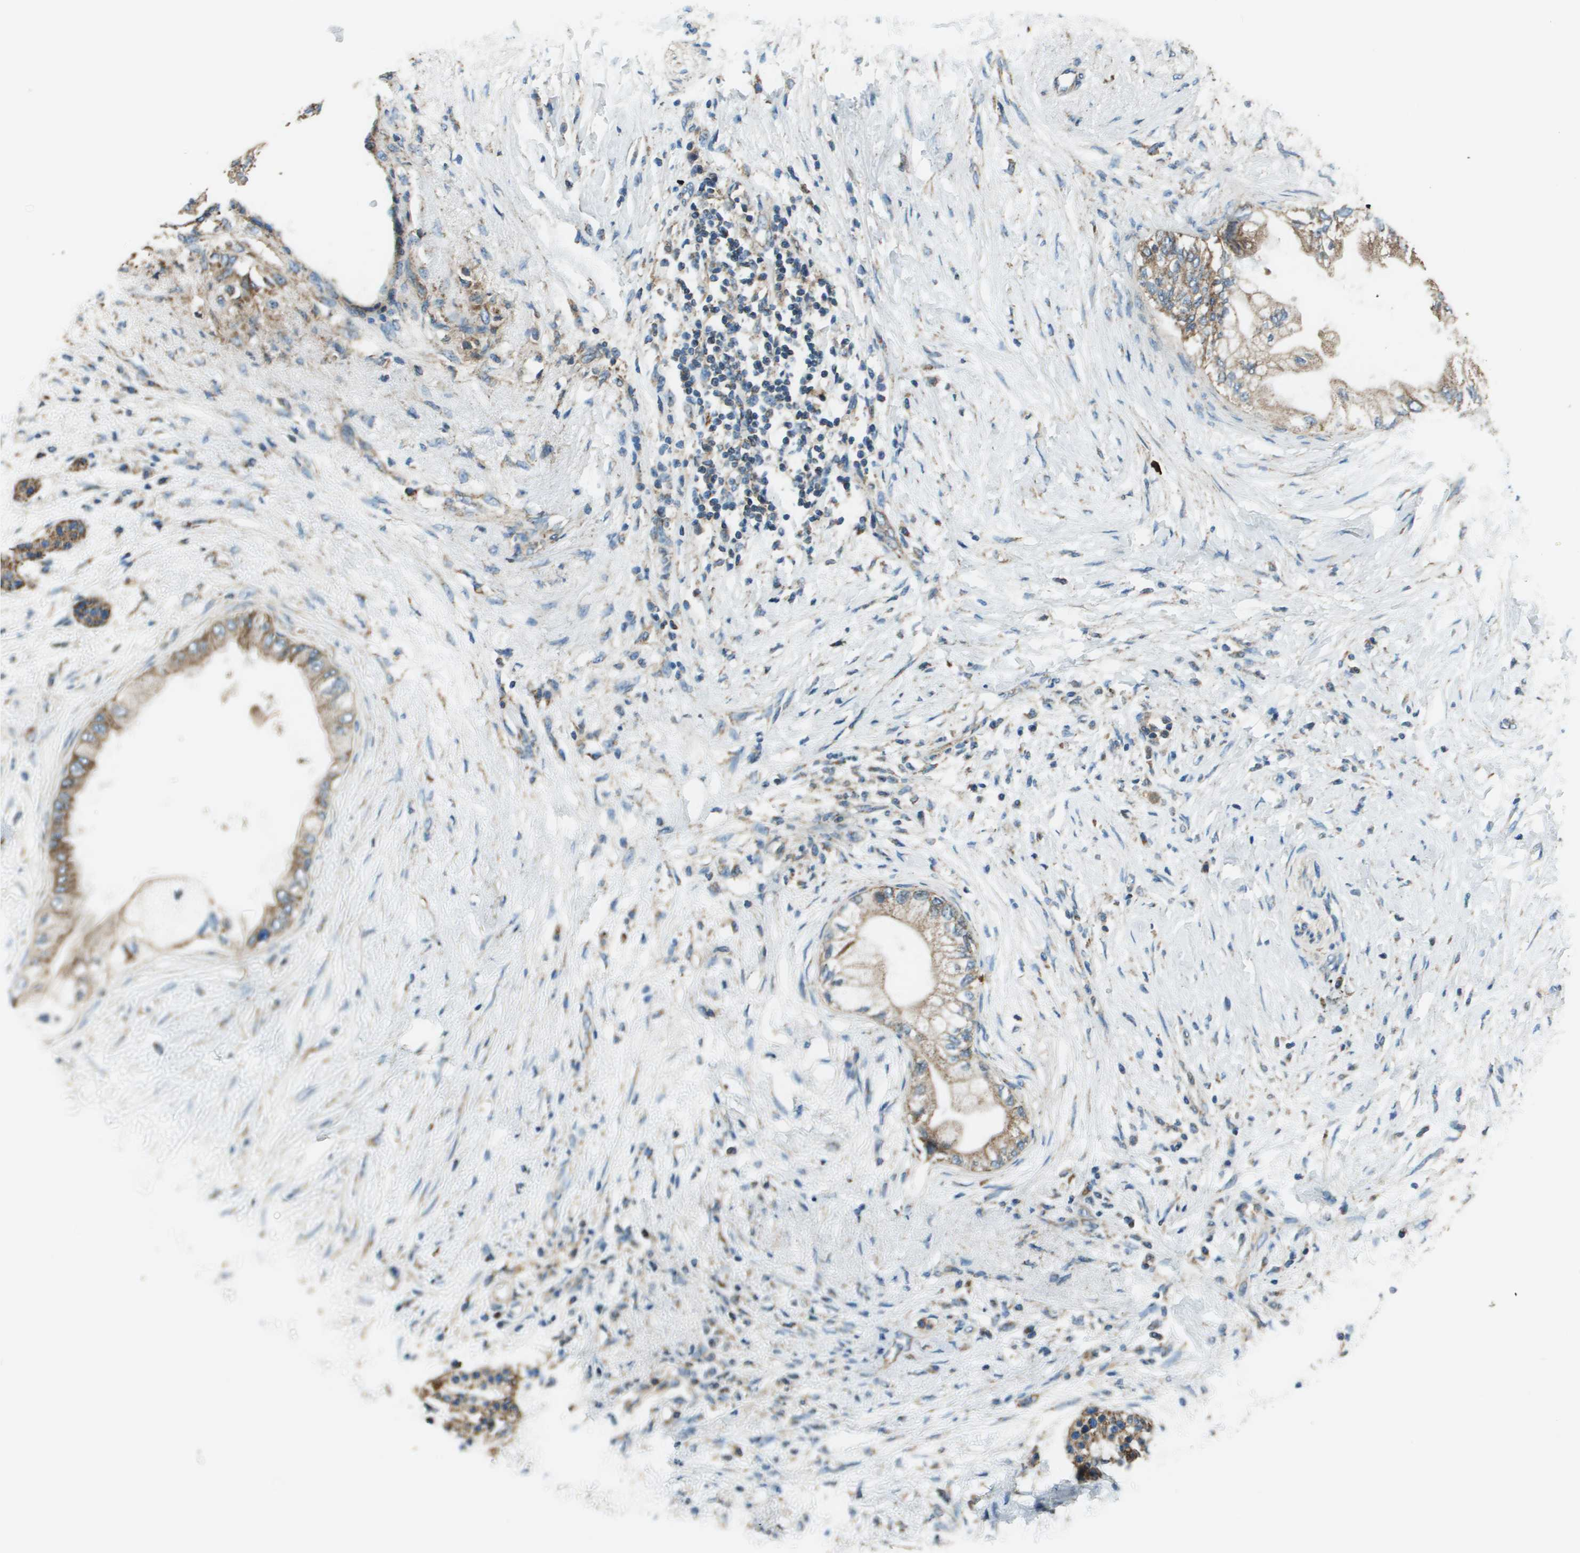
{"staining": {"intensity": "weak", "quantity": "25%-75%", "location": "cytoplasmic/membranous"}, "tissue": "pancreatic cancer", "cell_type": "Tumor cells", "image_type": "cancer", "snomed": [{"axis": "morphology", "description": "Normal tissue, NOS"}, {"axis": "morphology", "description": "Adenocarcinoma, NOS"}, {"axis": "topography", "description": "Pancreas"}, {"axis": "topography", "description": "Duodenum"}], "caption": "Immunohistochemistry (IHC) of human pancreatic adenocarcinoma shows low levels of weak cytoplasmic/membranous staining in approximately 25%-75% of tumor cells. The staining was performed using DAB (3,3'-diaminobenzidine), with brown indicating positive protein expression. Nuclei are stained blue with hematoxylin.", "gene": "TMEM51", "patient": {"sex": "female", "age": 60}}